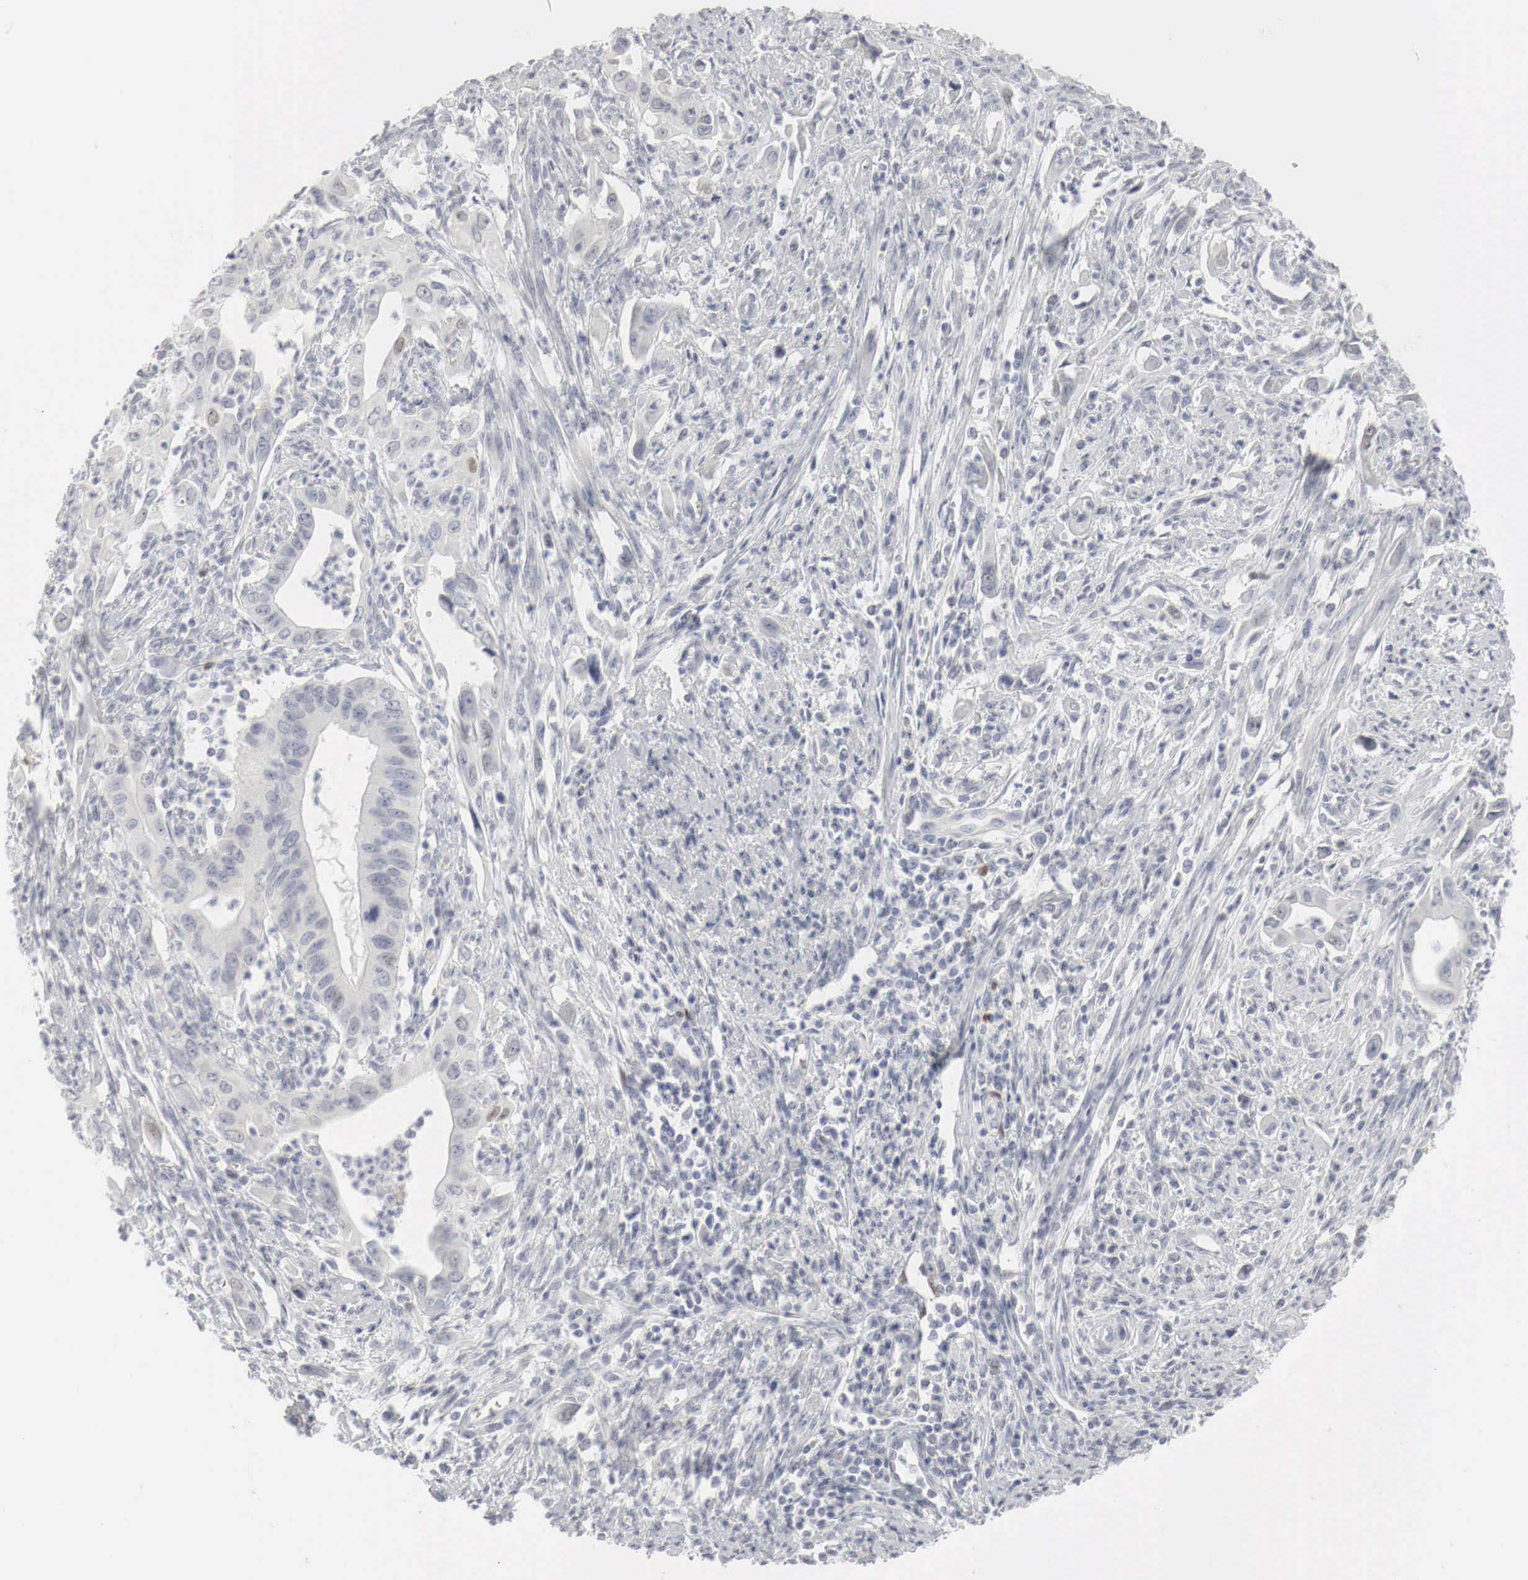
{"staining": {"intensity": "weak", "quantity": "<25%", "location": "nuclear"}, "tissue": "cervical cancer", "cell_type": "Tumor cells", "image_type": "cancer", "snomed": [{"axis": "morphology", "description": "Normal tissue, NOS"}, {"axis": "morphology", "description": "Adenocarcinoma, NOS"}, {"axis": "topography", "description": "Cervix"}], "caption": "IHC of cervical adenocarcinoma shows no expression in tumor cells. The staining was performed using DAB to visualize the protein expression in brown, while the nuclei were stained in blue with hematoxylin (Magnification: 20x).", "gene": "TP63", "patient": {"sex": "female", "age": 34}}